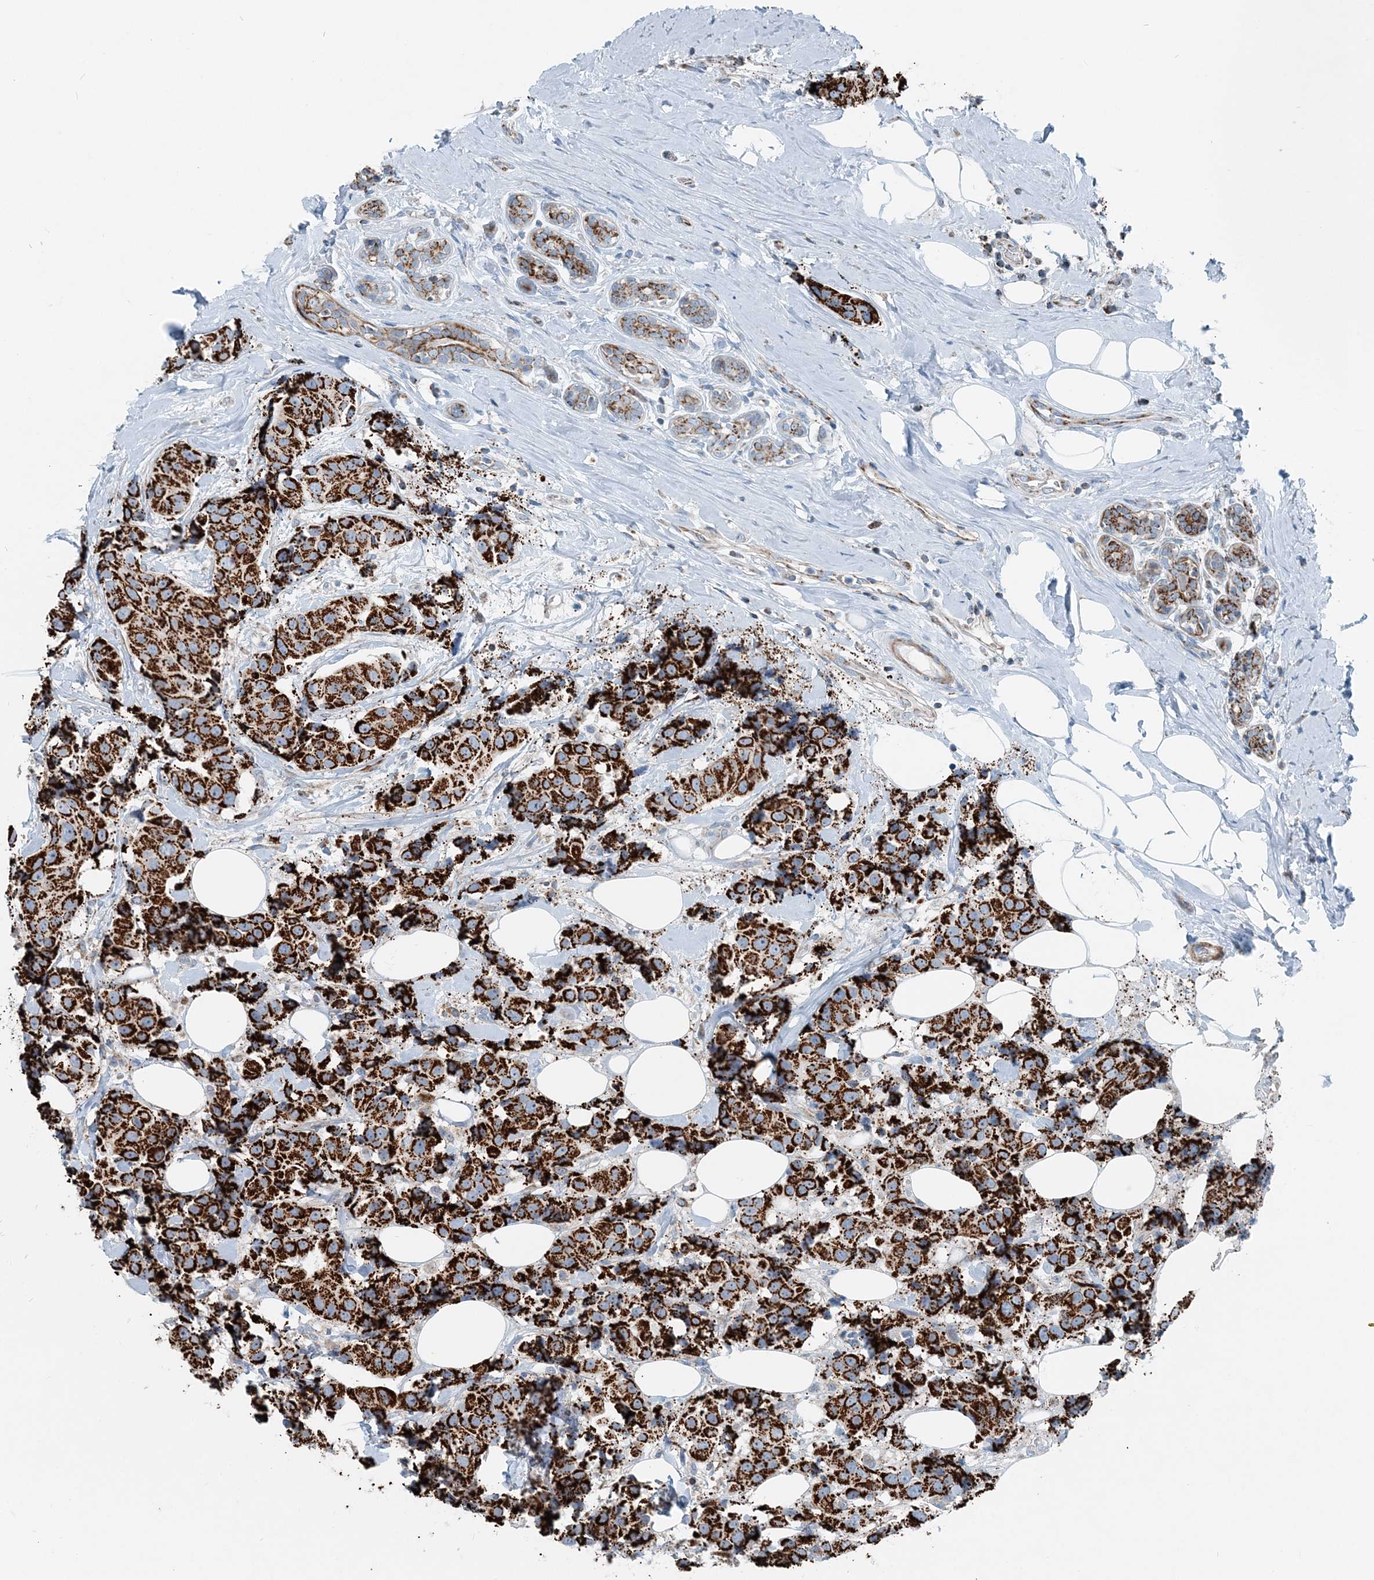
{"staining": {"intensity": "strong", "quantity": ">75%", "location": "cytoplasmic/membranous"}, "tissue": "breast cancer", "cell_type": "Tumor cells", "image_type": "cancer", "snomed": [{"axis": "morphology", "description": "Normal tissue, NOS"}, {"axis": "morphology", "description": "Duct carcinoma"}, {"axis": "topography", "description": "Breast"}], "caption": "Breast cancer stained for a protein (brown) shows strong cytoplasmic/membranous positive positivity in approximately >75% of tumor cells.", "gene": "INTU", "patient": {"sex": "female", "age": 39}}